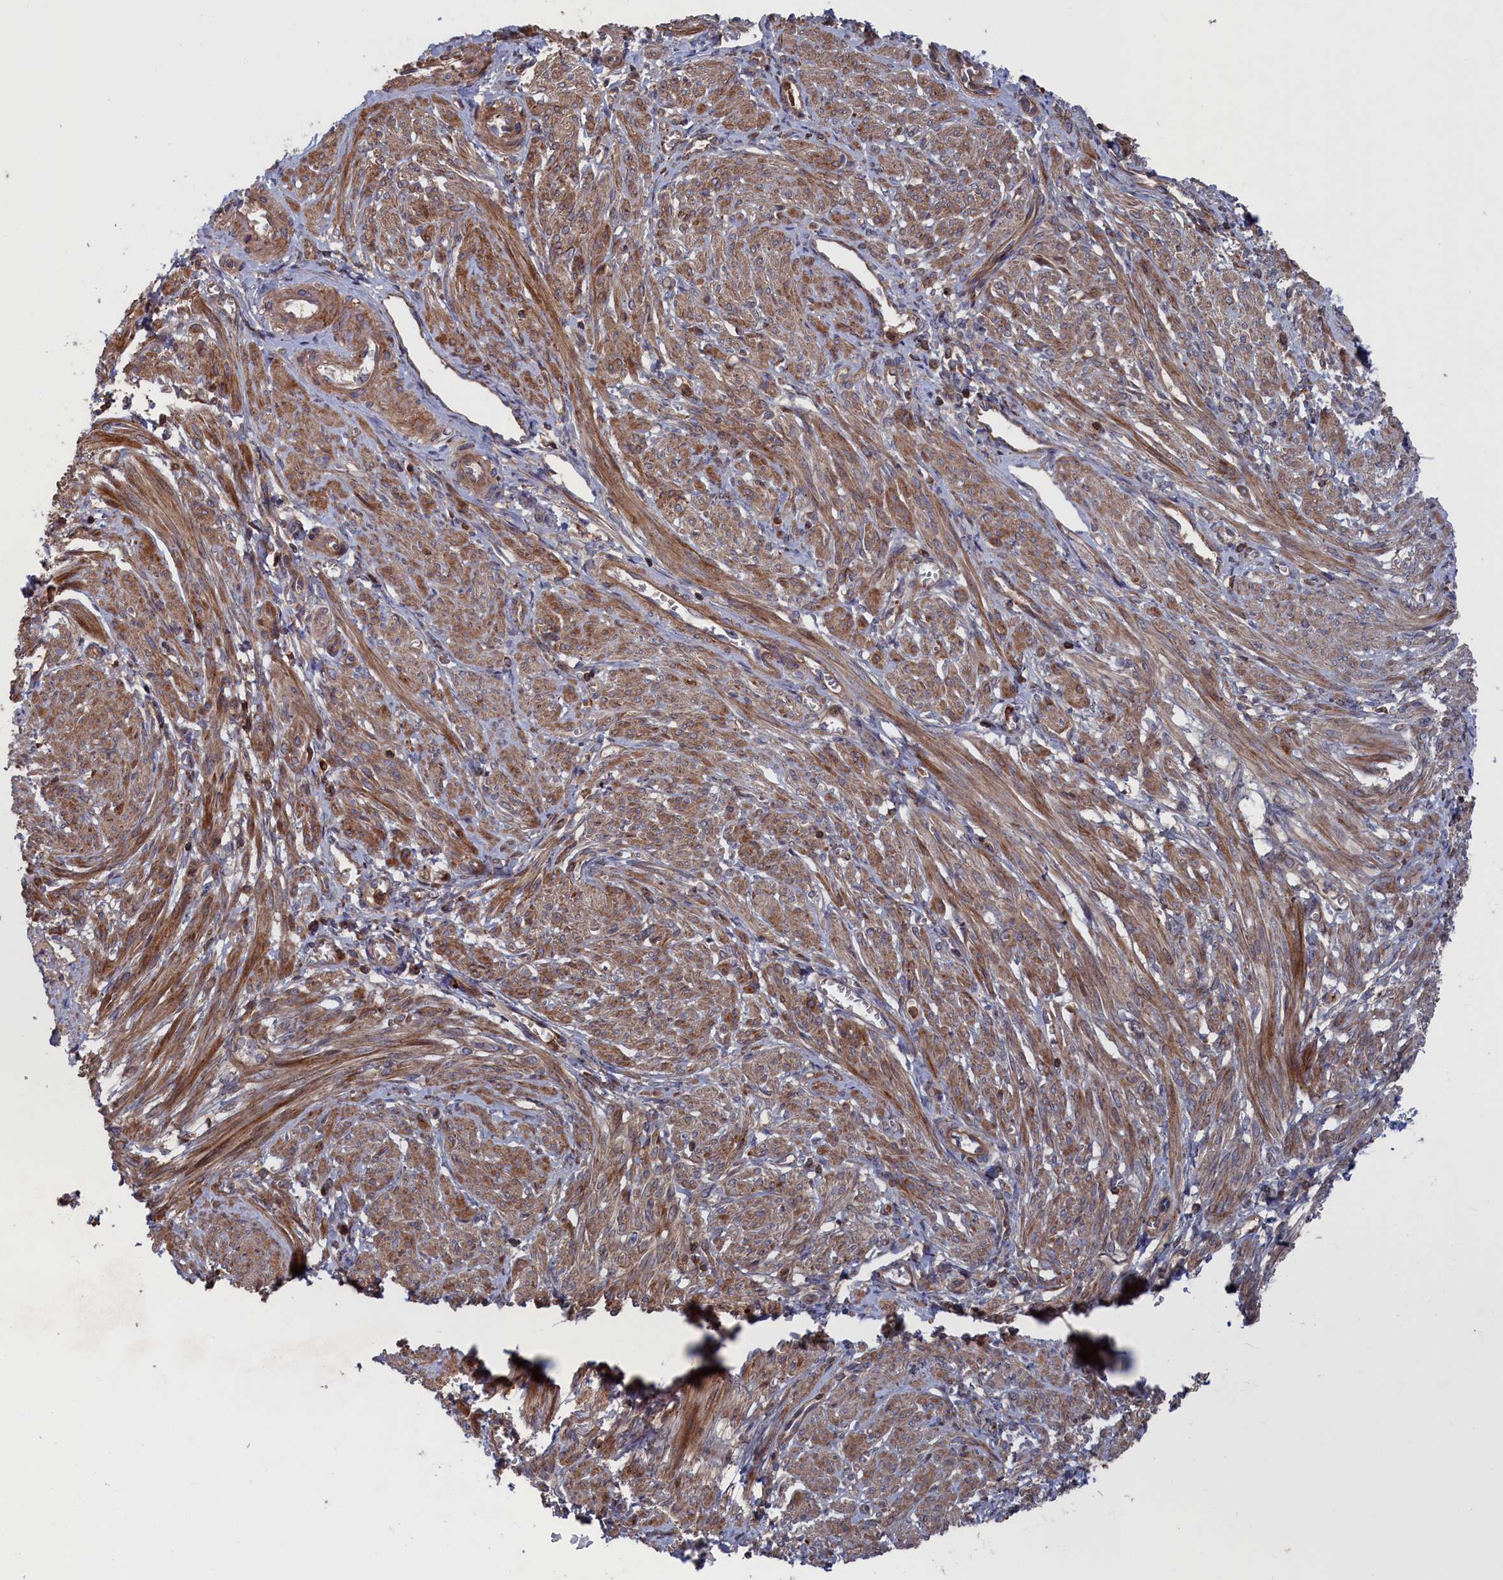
{"staining": {"intensity": "moderate", "quantity": "25%-75%", "location": "cytoplasmic/membranous"}, "tissue": "smooth muscle", "cell_type": "Smooth muscle cells", "image_type": "normal", "snomed": [{"axis": "morphology", "description": "Normal tissue, NOS"}, {"axis": "topography", "description": "Smooth muscle"}], "caption": "Immunohistochemical staining of benign human smooth muscle displays moderate cytoplasmic/membranous protein expression in about 25%-75% of smooth muscle cells. Nuclei are stained in blue.", "gene": "PLA2G15", "patient": {"sex": "female", "age": 39}}